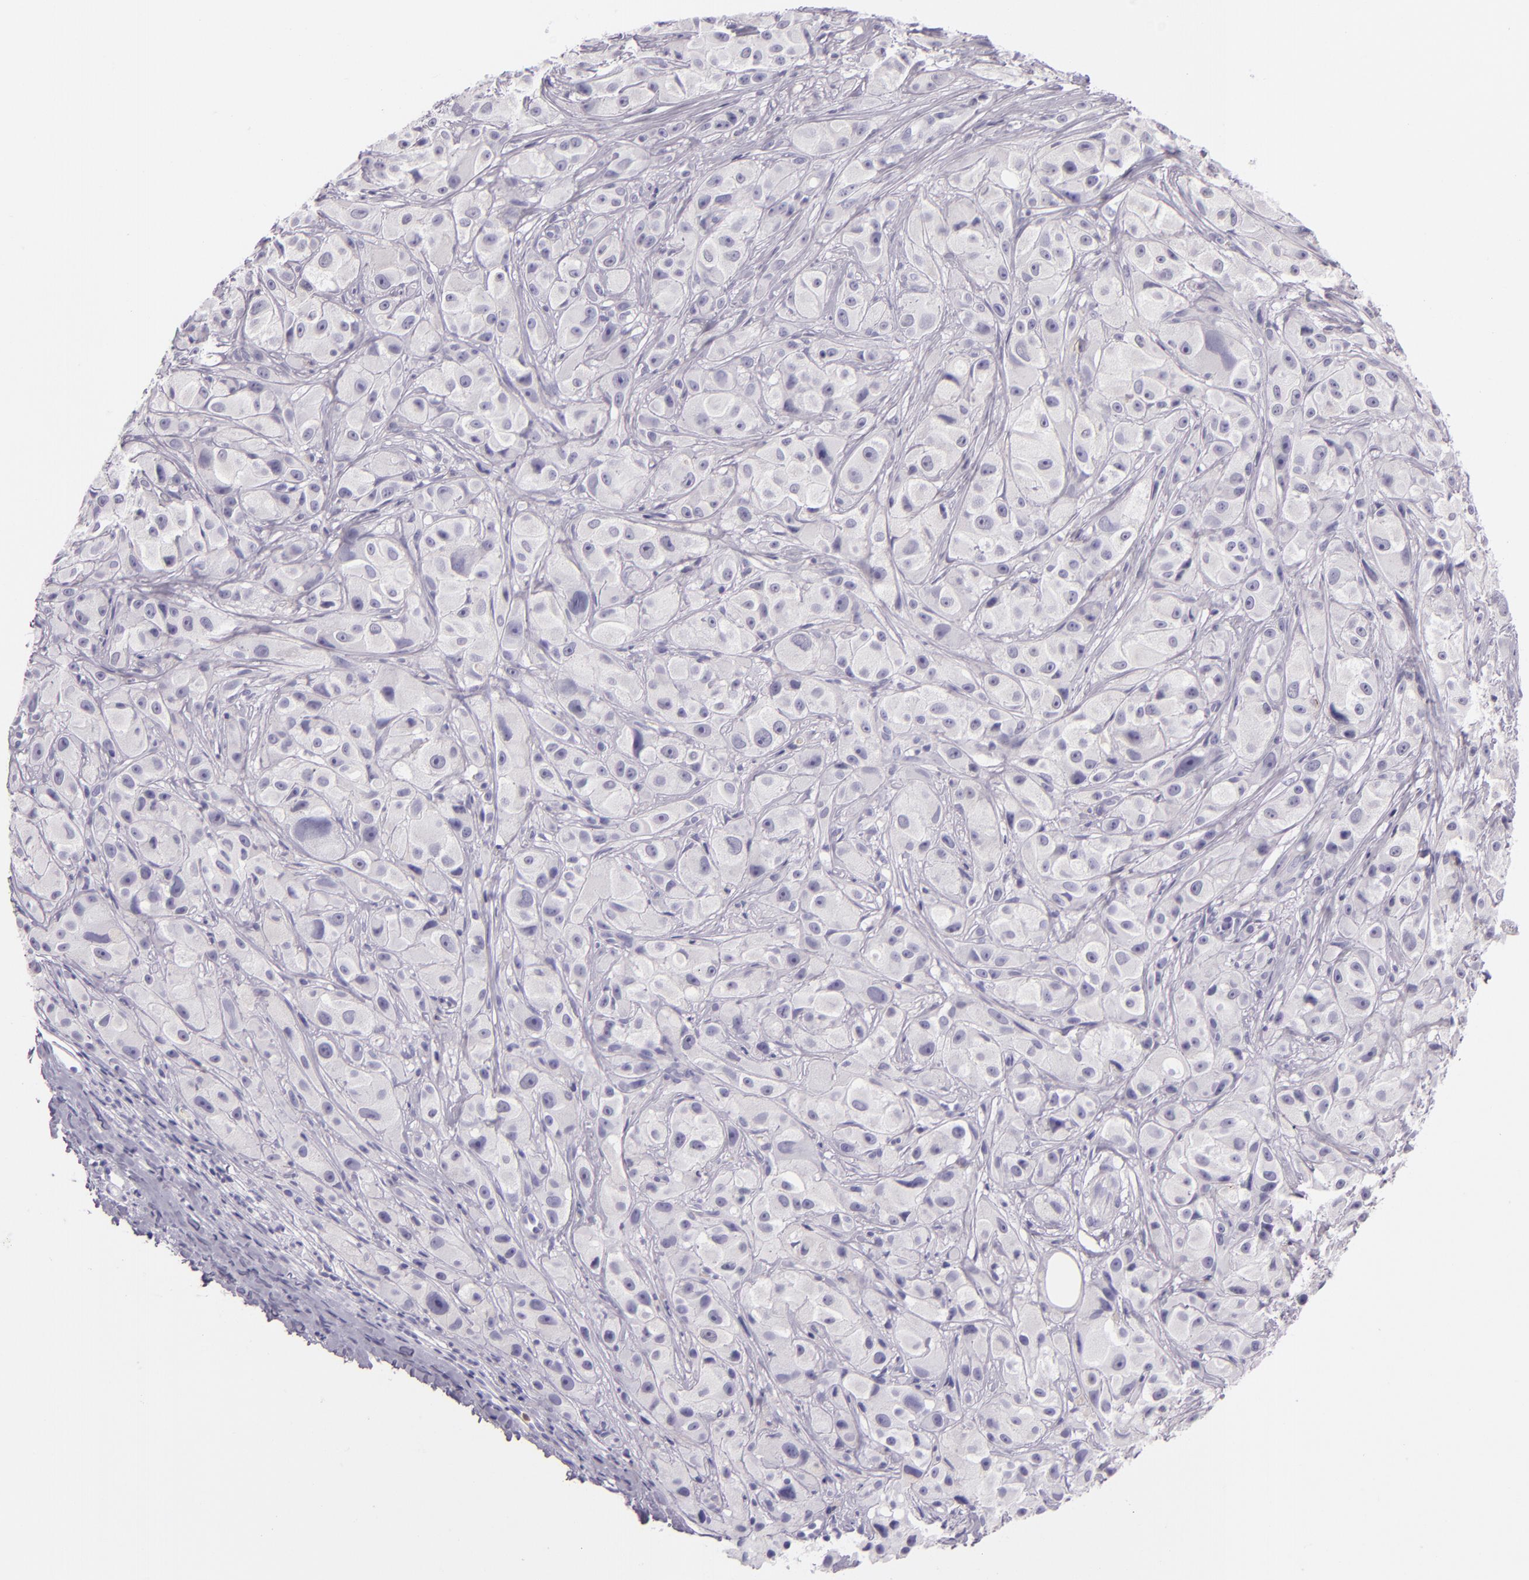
{"staining": {"intensity": "negative", "quantity": "none", "location": "none"}, "tissue": "melanoma", "cell_type": "Tumor cells", "image_type": "cancer", "snomed": [{"axis": "morphology", "description": "Malignant melanoma, NOS"}, {"axis": "topography", "description": "Skin"}], "caption": "Image shows no significant protein expression in tumor cells of melanoma.", "gene": "CEACAM1", "patient": {"sex": "male", "age": 56}}